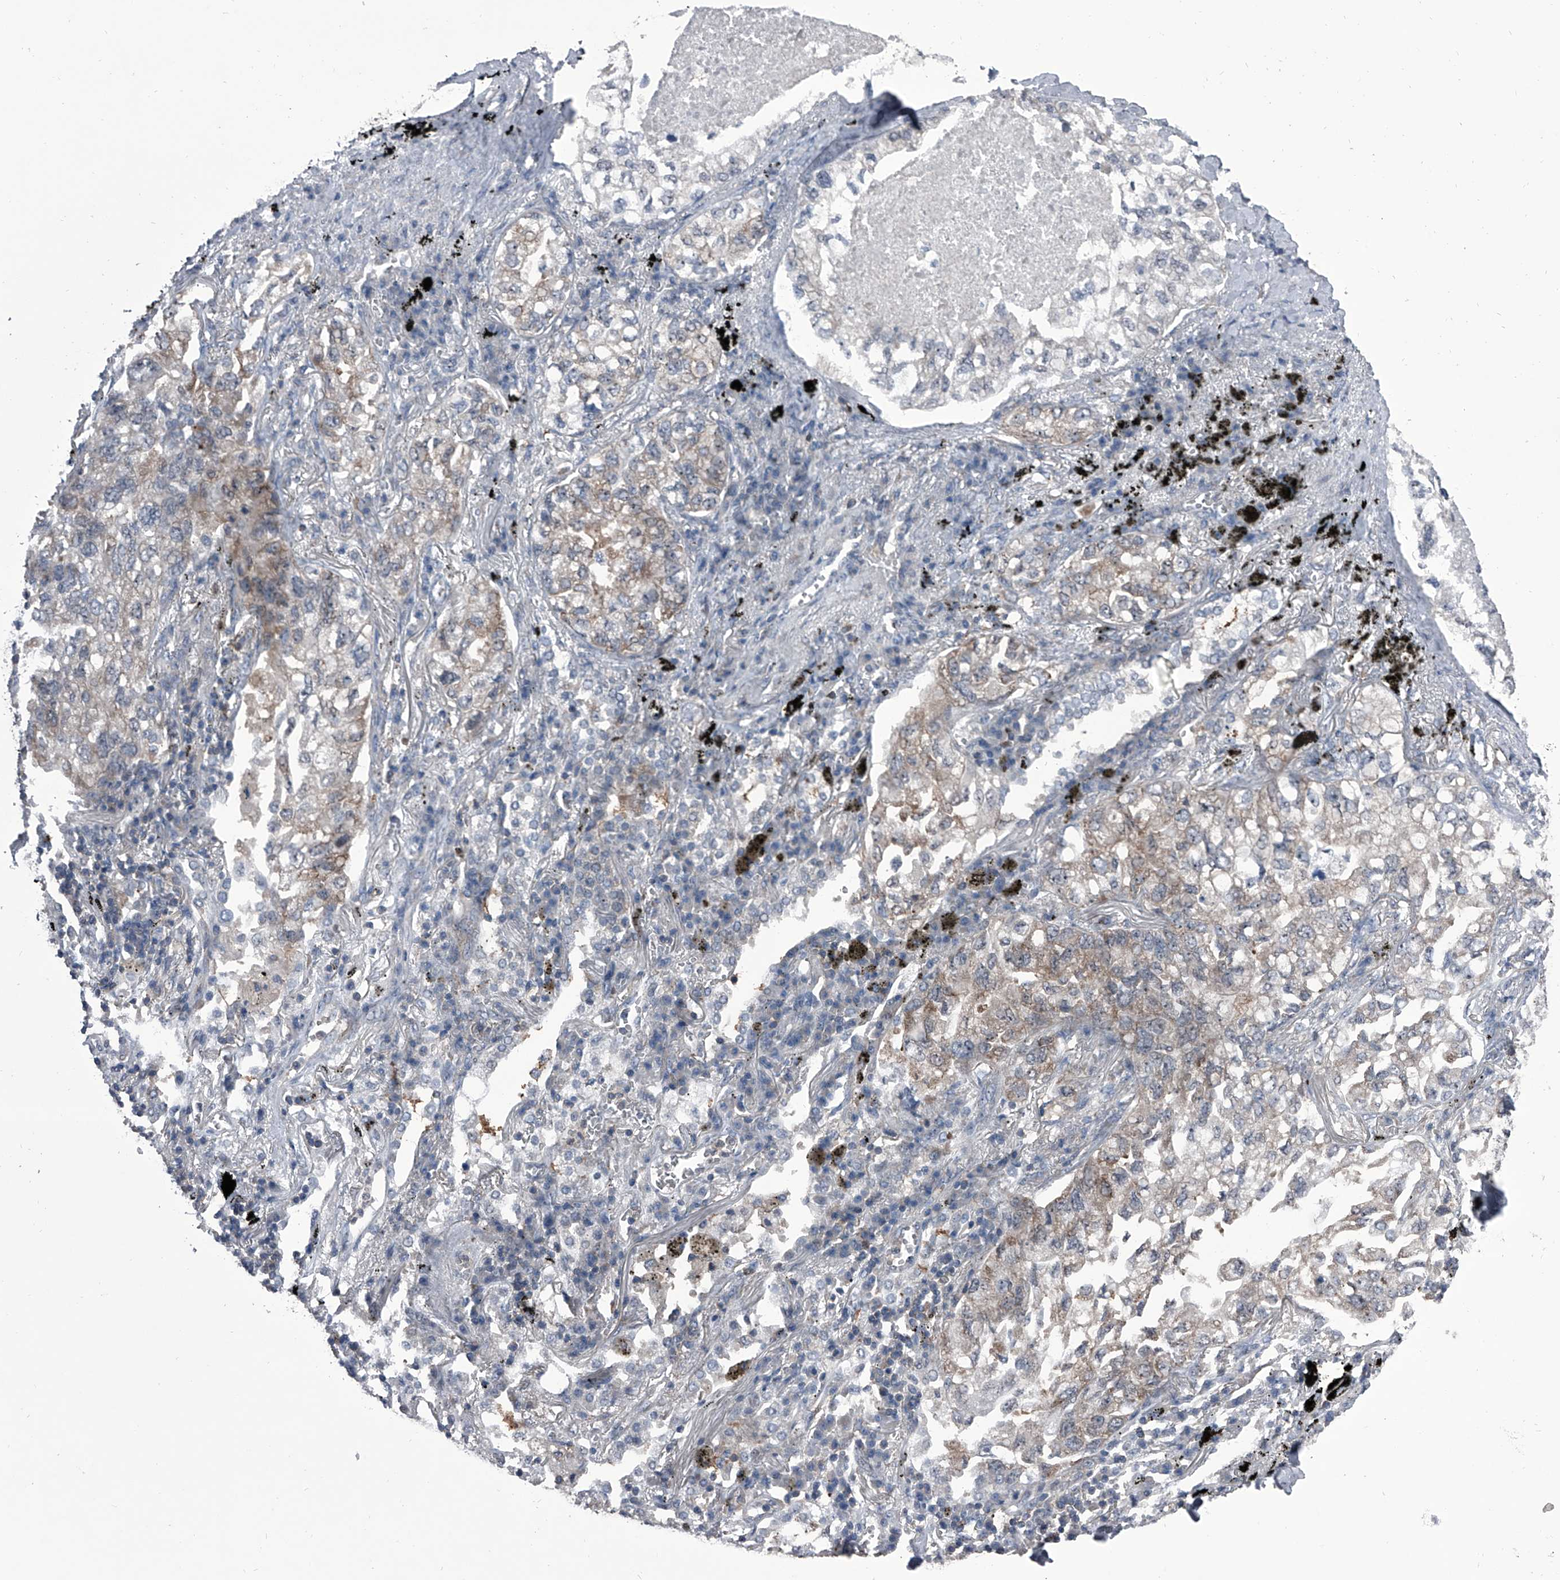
{"staining": {"intensity": "weak", "quantity": "25%-75%", "location": "cytoplasmic/membranous"}, "tissue": "lung cancer", "cell_type": "Tumor cells", "image_type": "cancer", "snomed": [{"axis": "morphology", "description": "Adenocarcinoma, NOS"}, {"axis": "topography", "description": "Lung"}], "caption": "This image displays immunohistochemistry (IHC) staining of lung cancer, with low weak cytoplasmic/membranous expression in about 25%-75% of tumor cells.", "gene": "PIP5K1A", "patient": {"sex": "male", "age": 65}}